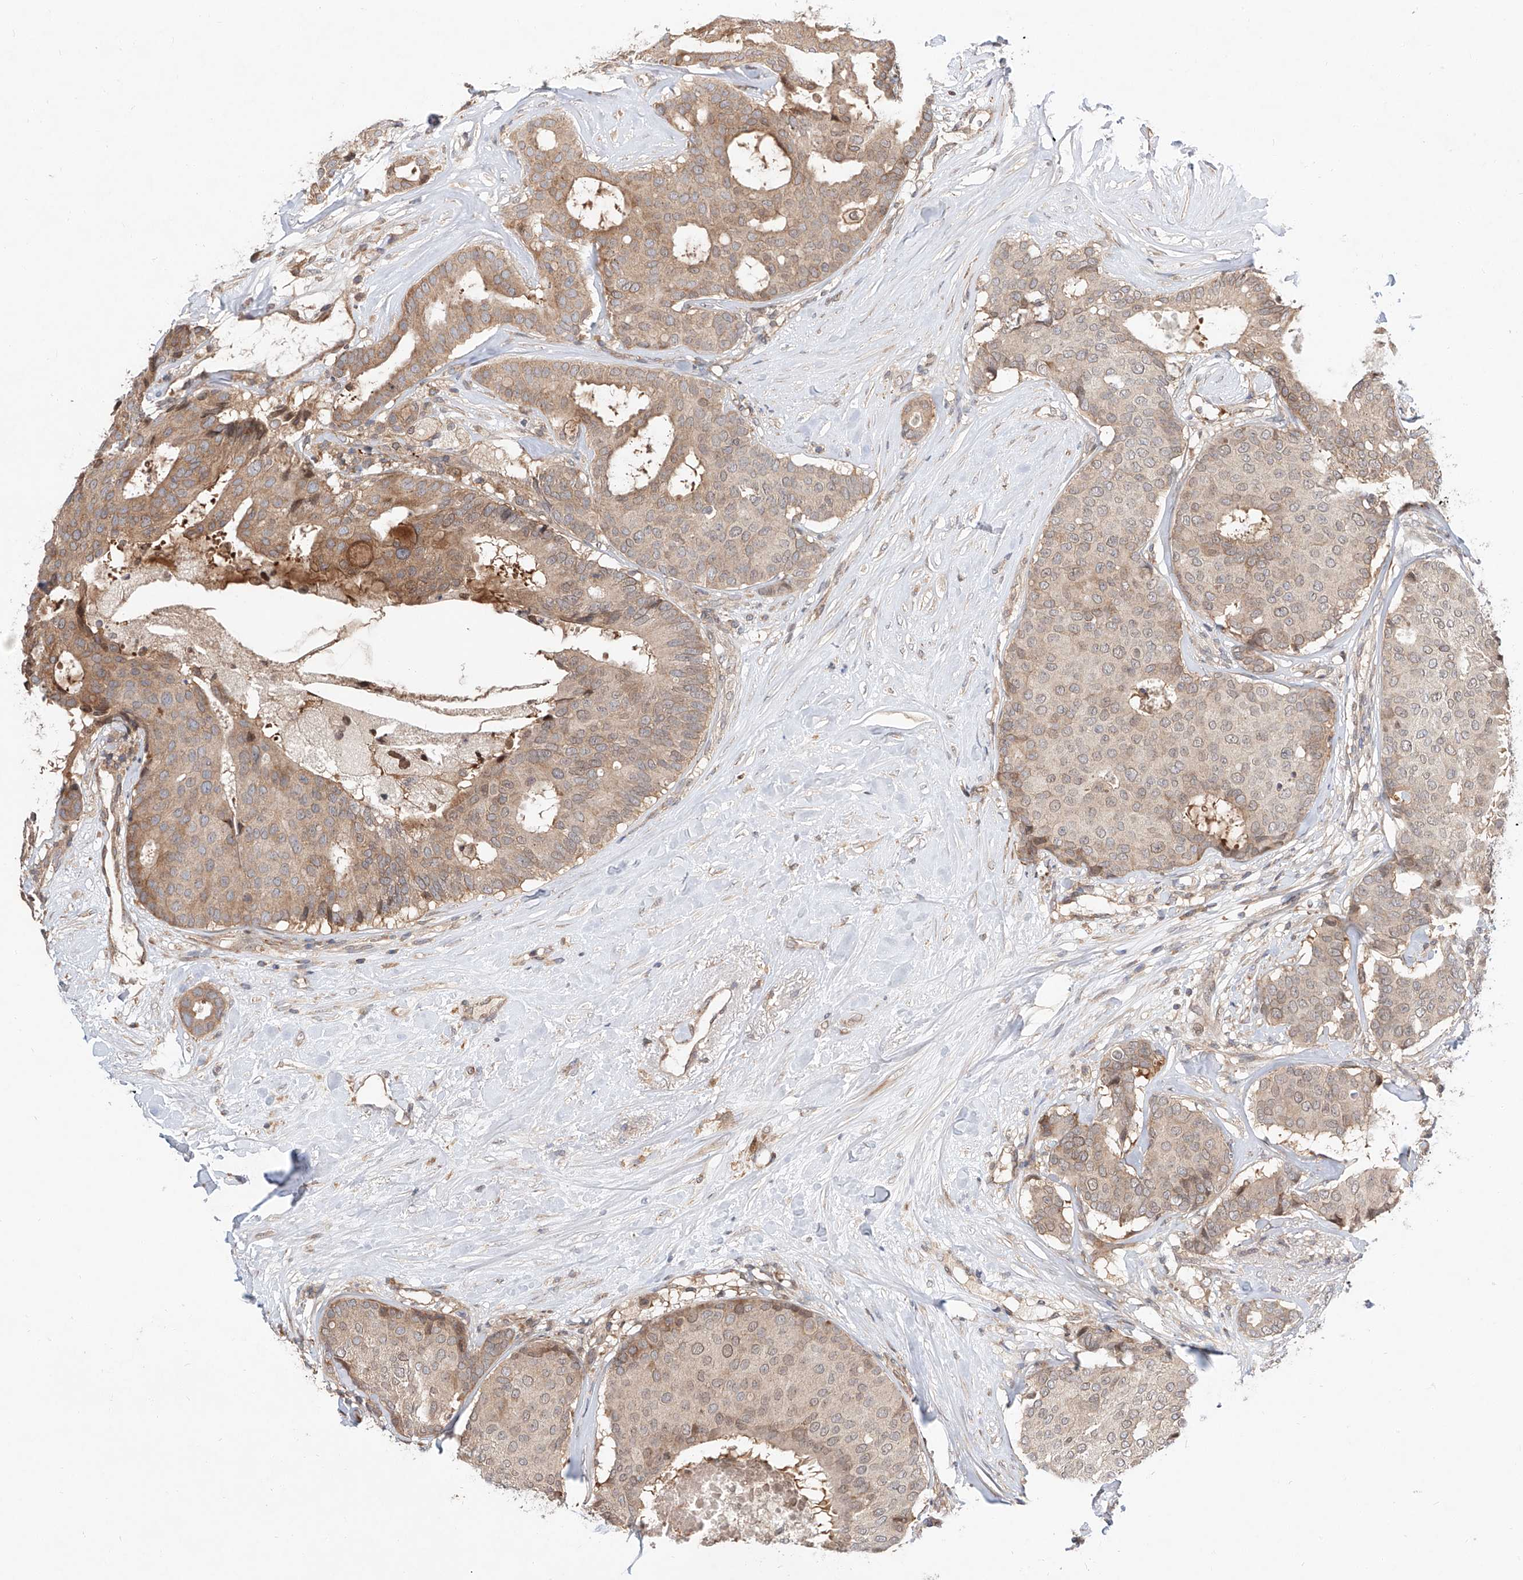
{"staining": {"intensity": "weak", "quantity": ">75%", "location": "cytoplasmic/membranous"}, "tissue": "breast cancer", "cell_type": "Tumor cells", "image_type": "cancer", "snomed": [{"axis": "morphology", "description": "Duct carcinoma"}, {"axis": "topography", "description": "Breast"}], "caption": "The photomicrograph displays a brown stain indicating the presence of a protein in the cytoplasmic/membranous of tumor cells in breast cancer (intraductal carcinoma). Nuclei are stained in blue.", "gene": "DIRAS3", "patient": {"sex": "female", "age": 75}}